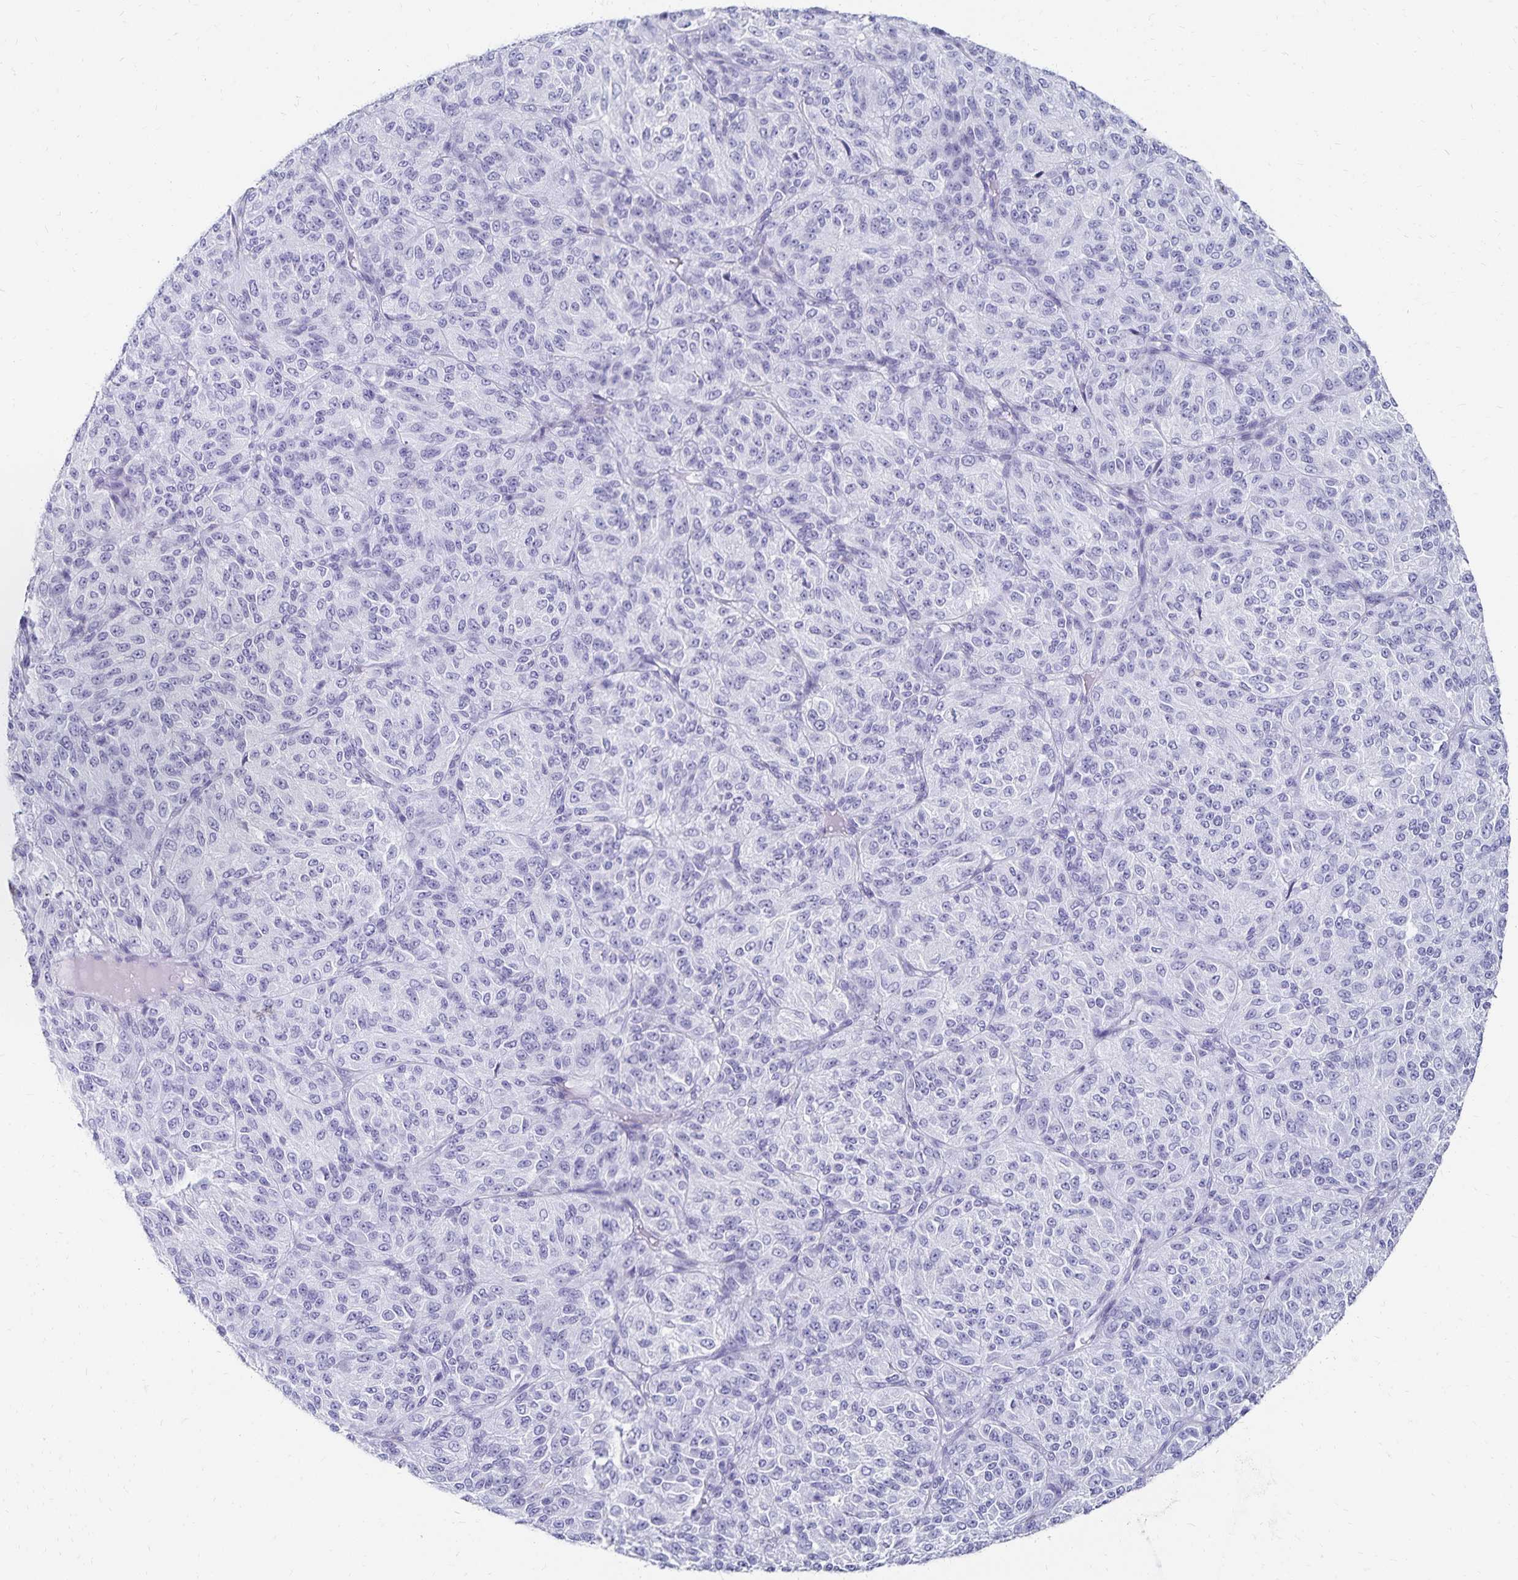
{"staining": {"intensity": "negative", "quantity": "none", "location": "none"}, "tissue": "melanoma", "cell_type": "Tumor cells", "image_type": "cancer", "snomed": [{"axis": "morphology", "description": "Malignant melanoma, Metastatic site"}, {"axis": "topography", "description": "Brain"}], "caption": "Human malignant melanoma (metastatic site) stained for a protein using immunohistochemistry (IHC) reveals no staining in tumor cells.", "gene": "GIP", "patient": {"sex": "female", "age": 56}}